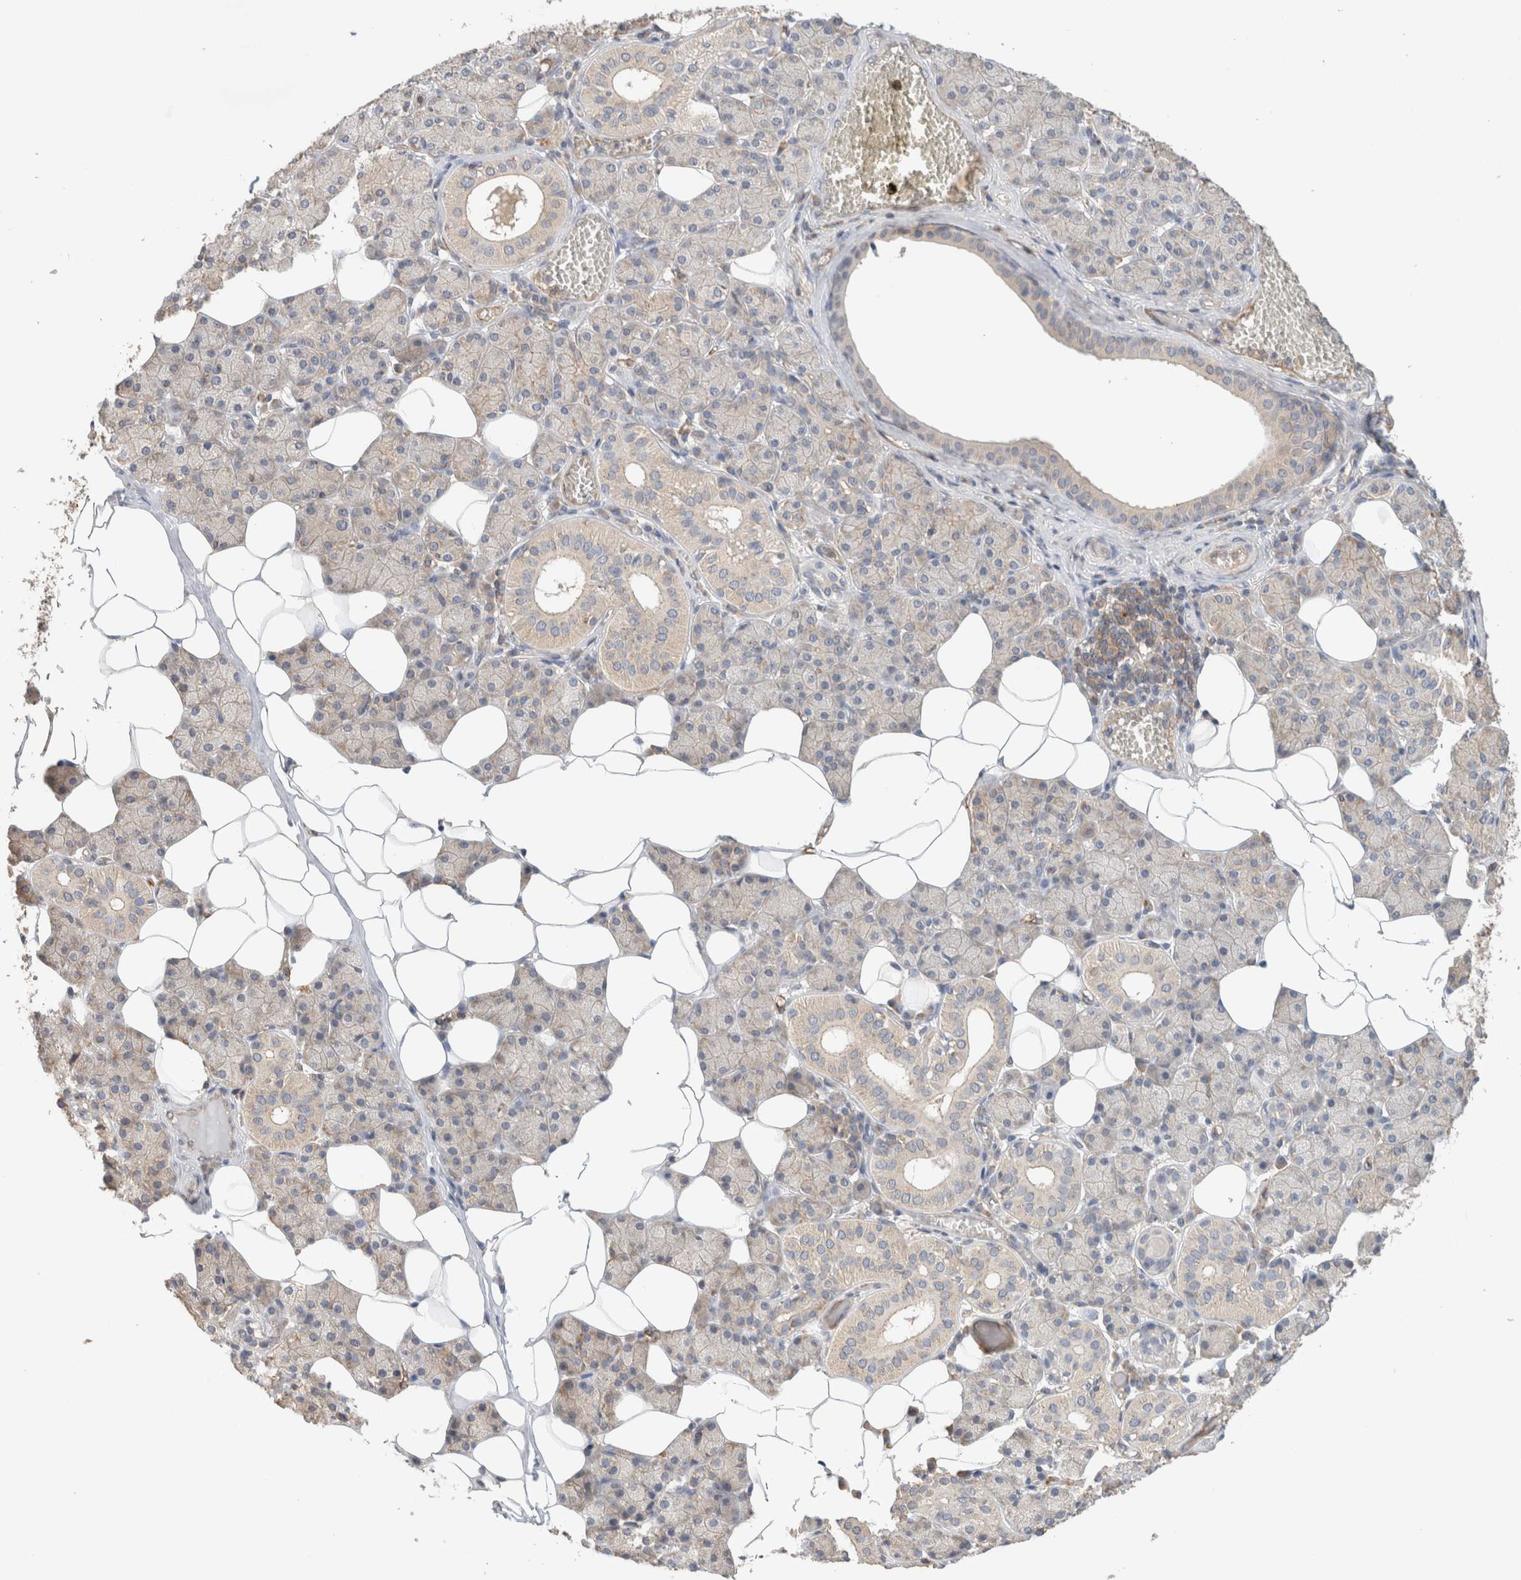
{"staining": {"intensity": "weak", "quantity": "<25%", "location": "cytoplasmic/membranous"}, "tissue": "salivary gland", "cell_type": "Glandular cells", "image_type": "normal", "snomed": [{"axis": "morphology", "description": "Normal tissue, NOS"}, {"axis": "topography", "description": "Salivary gland"}], "caption": "Glandular cells show no significant protein staining in unremarkable salivary gland. The staining is performed using DAB (3,3'-diaminobenzidine) brown chromogen with nuclei counter-stained in using hematoxylin.", "gene": "CFAP418", "patient": {"sex": "female", "age": 33}}